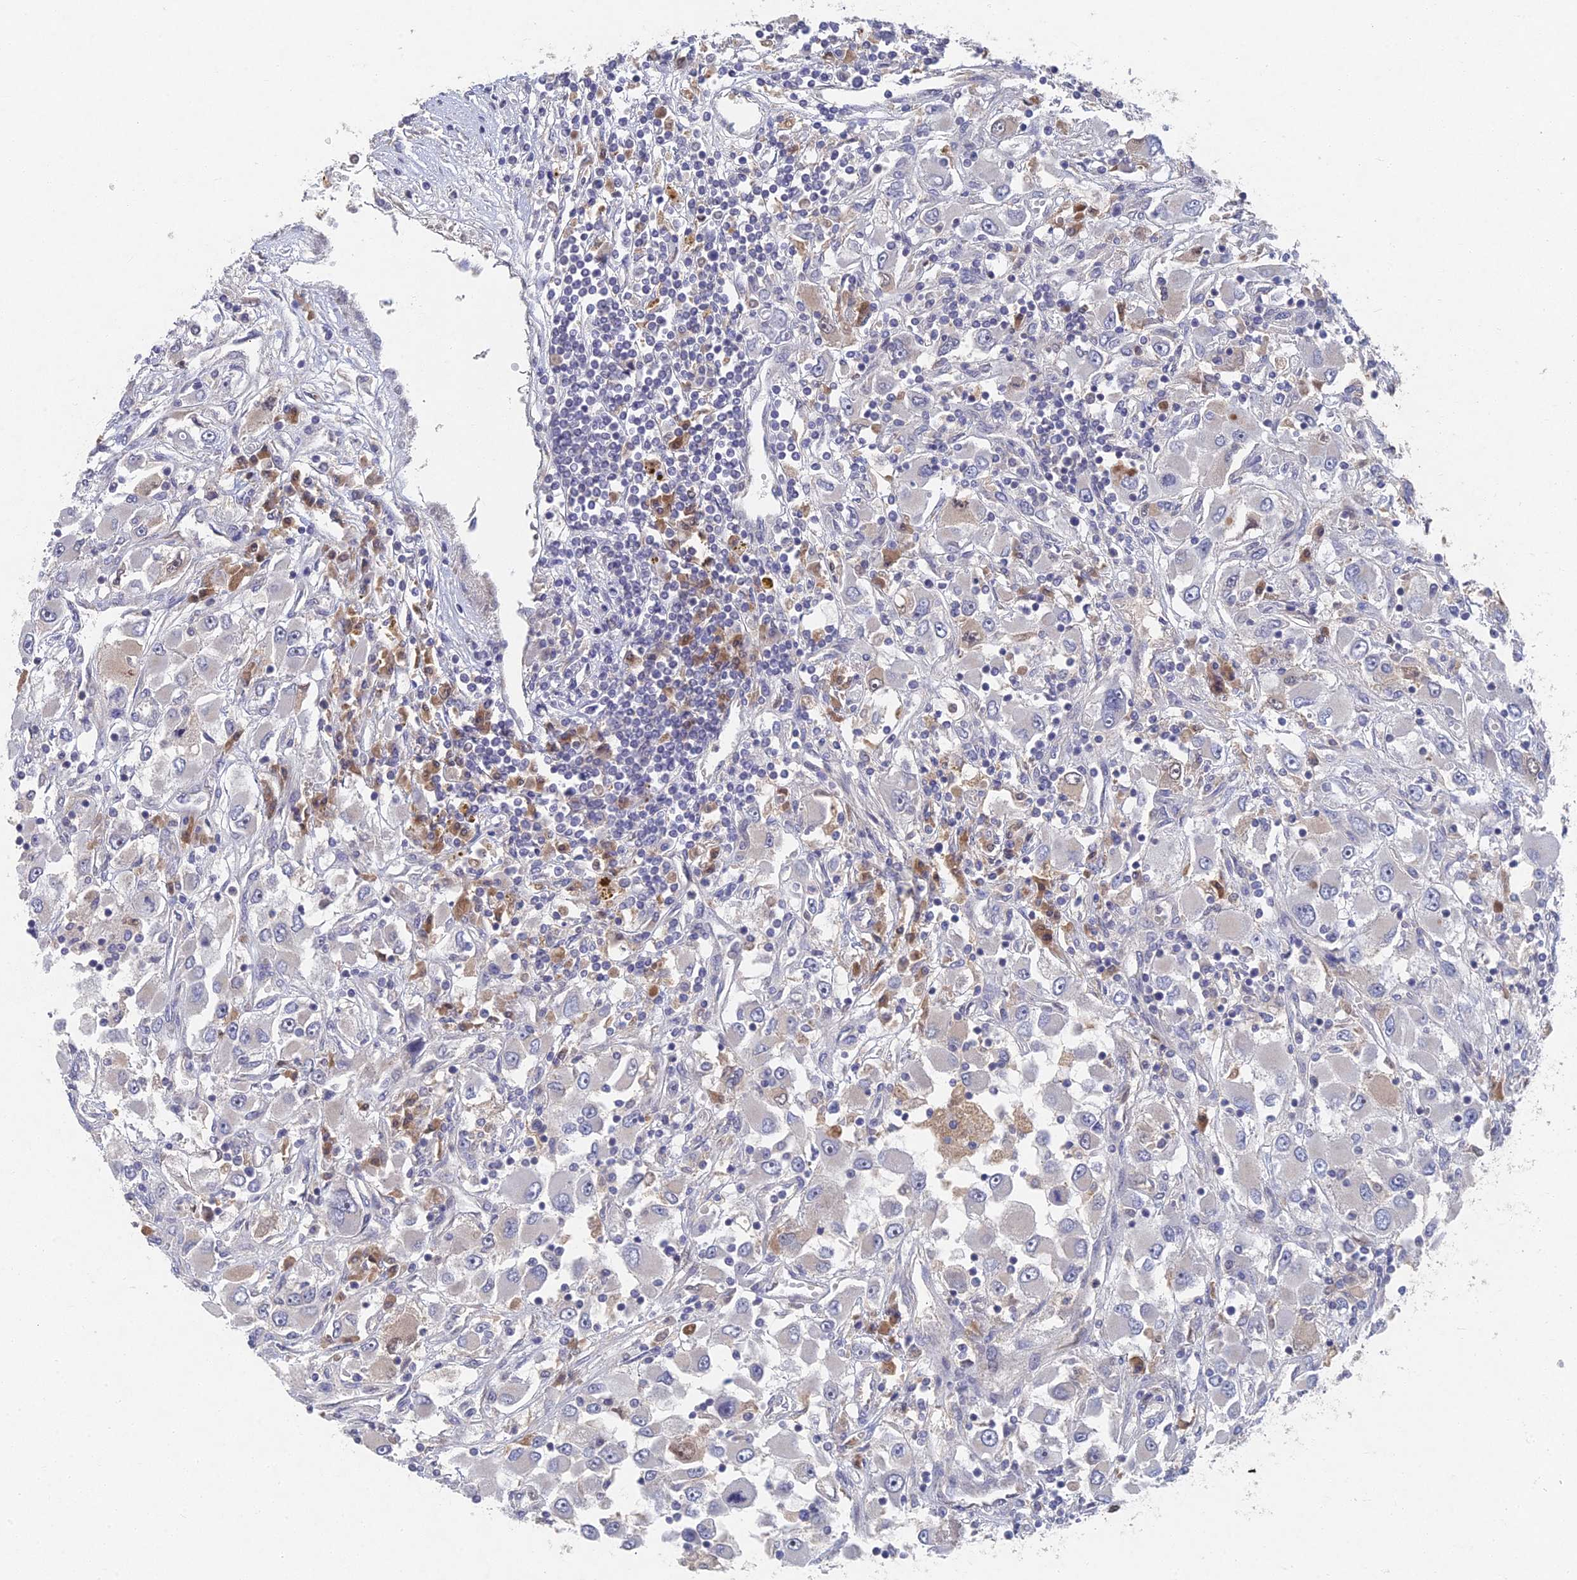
{"staining": {"intensity": "negative", "quantity": "none", "location": "none"}, "tissue": "renal cancer", "cell_type": "Tumor cells", "image_type": "cancer", "snomed": [{"axis": "morphology", "description": "Adenocarcinoma, NOS"}, {"axis": "topography", "description": "Kidney"}], "caption": "Immunohistochemistry image of human renal cancer stained for a protein (brown), which shows no positivity in tumor cells.", "gene": "GNA15", "patient": {"sex": "female", "age": 52}}